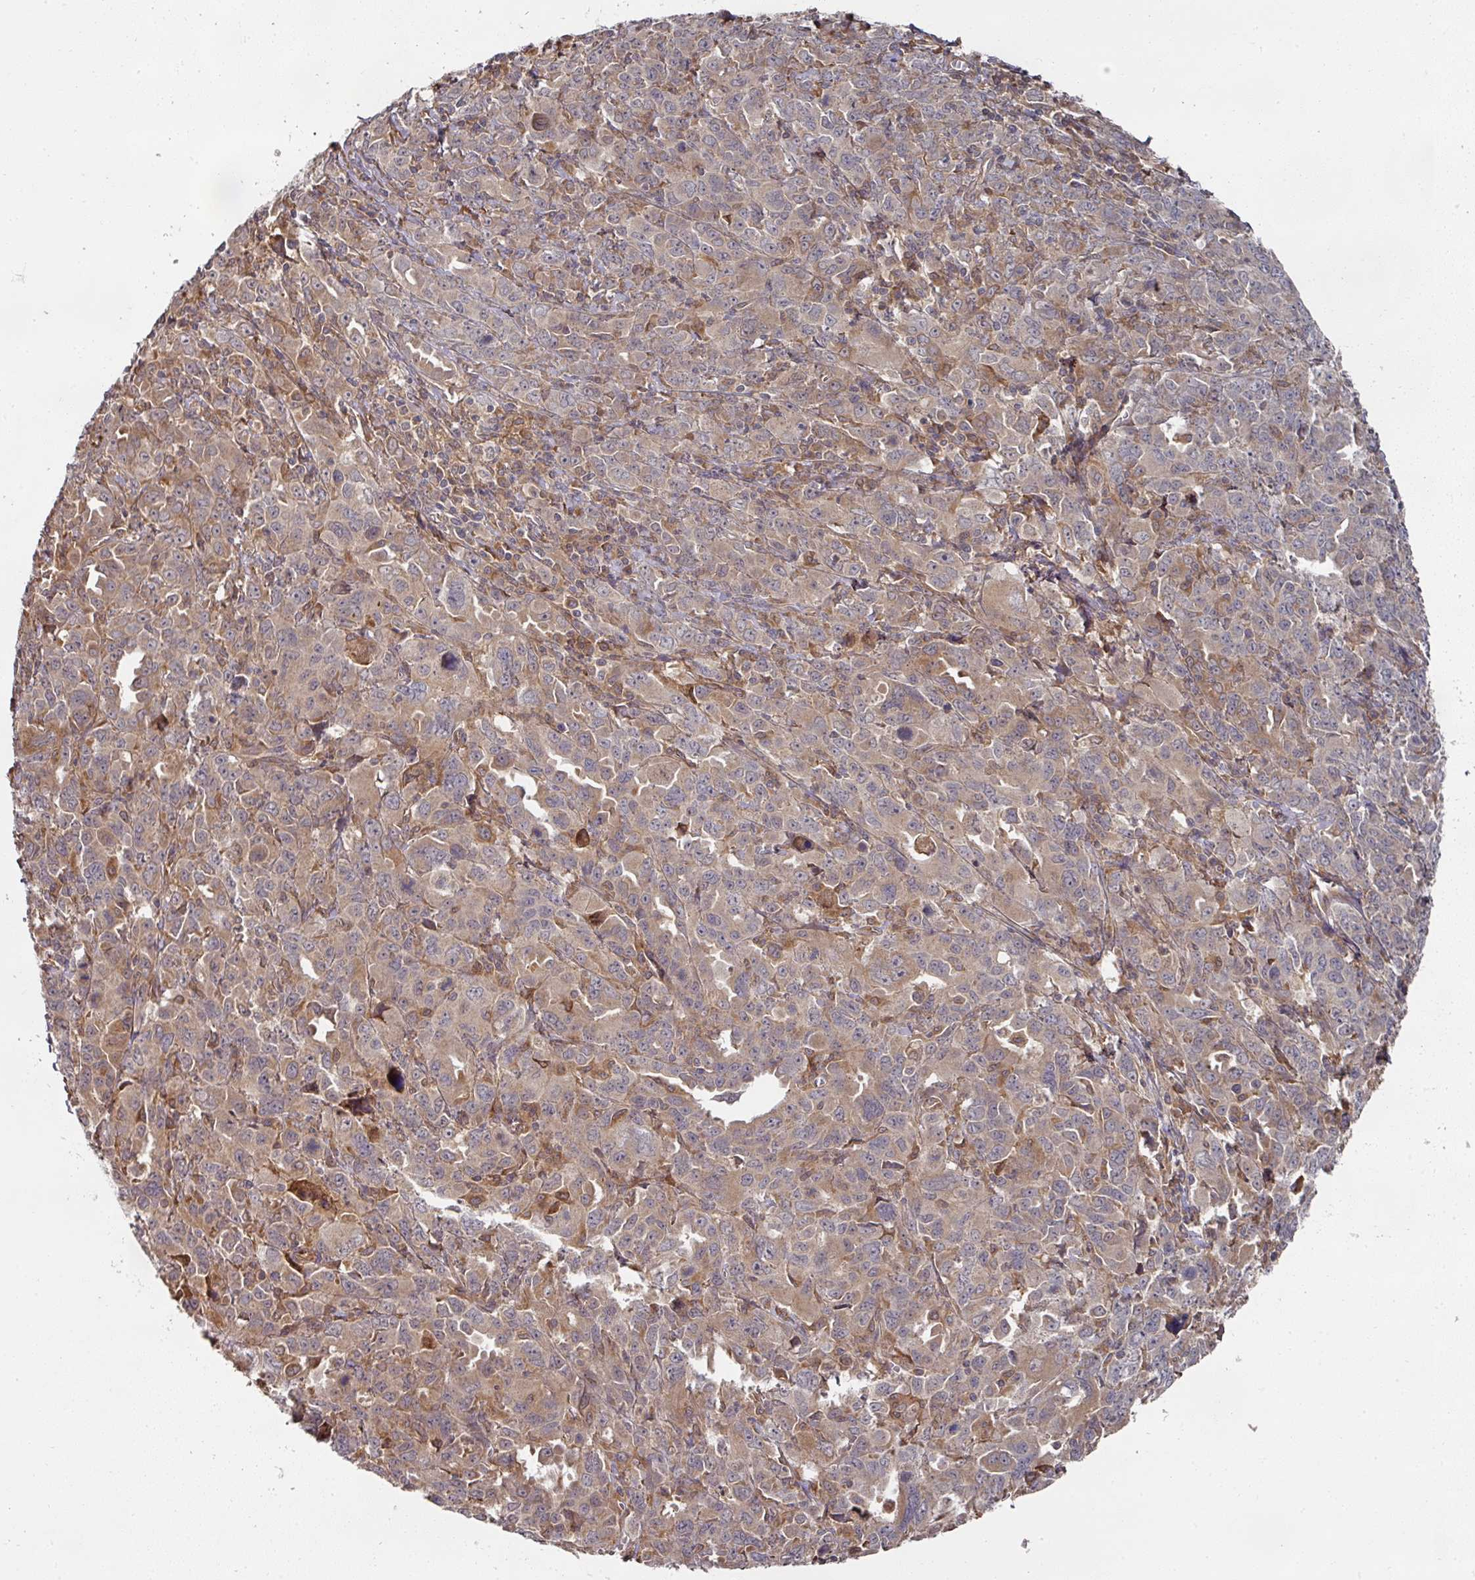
{"staining": {"intensity": "weak", "quantity": ">75%", "location": "cytoplasmic/membranous"}, "tissue": "ovarian cancer", "cell_type": "Tumor cells", "image_type": "cancer", "snomed": [{"axis": "morphology", "description": "Adenocarcinoma, NOS"}, {"axis": "morphology", "description": "Carcinoma, endometroid"}, {"axis": "topography", "description": "Ovary"}], "caption": "There is low levels of weak cytoplasmic/membranous expression in tumor cells of endometroid carcinoma (ovarian), as demonstrated by immunohistochemical staining (brown color).", "gene": "CEP95", "patient": {"sex": "female", "age": 72}}